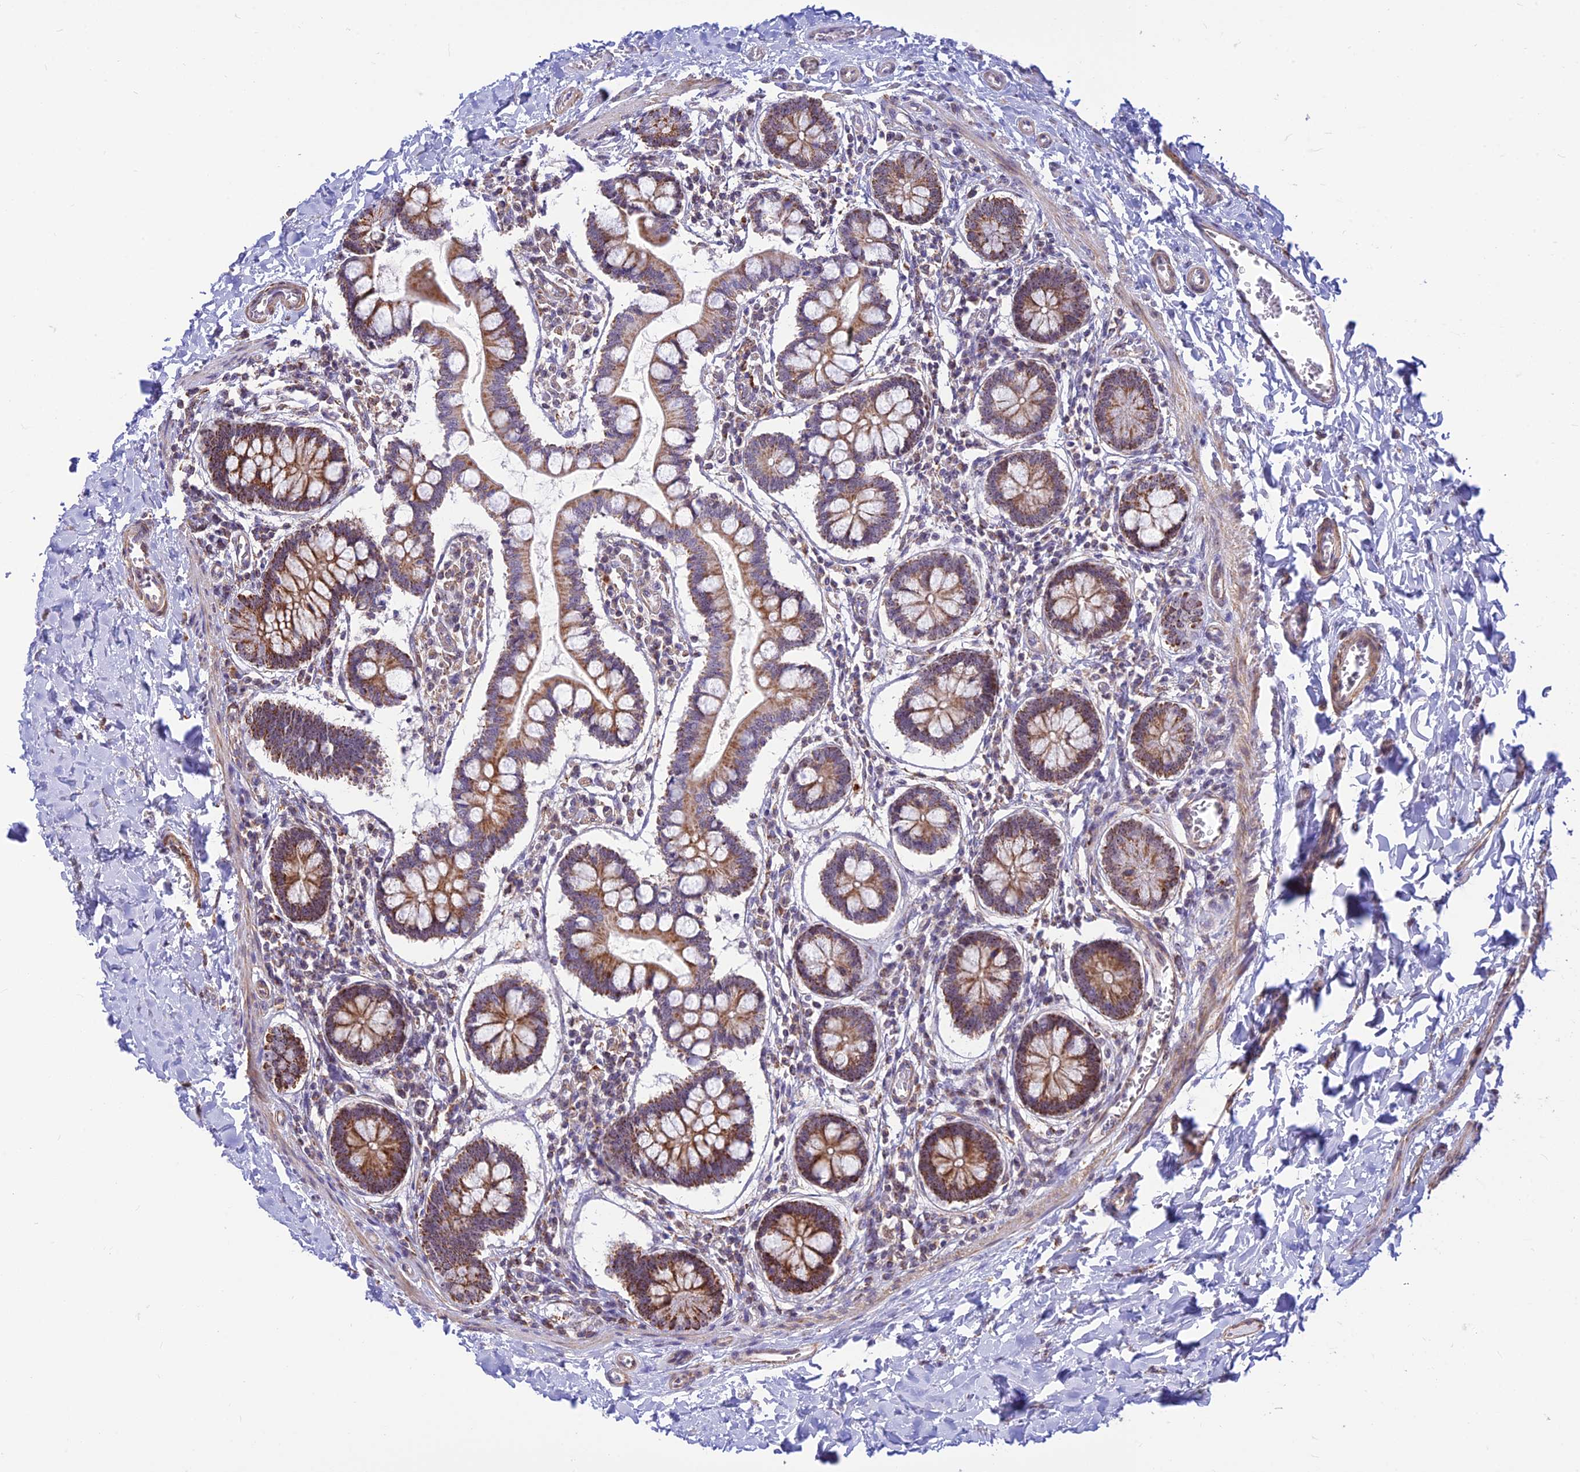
{"staining": {"intensity": "moderate", "quantity": ">75%", "location": "cytoplasmic/membranous,nuclear"}, "tissue": "small intestine", "cell_type": "Glandular cells", "image_type": "normal", "snomed": [{"axis": "morphology", "description": "Normal tissue, NOS"}, {"axis": "topography", "description": "Small intestine"}], "caption": "The immunohistochemical stain labels moderate cytoplasmic/membranous,nuclear staining in glandular cells of benign small intestine.", "gene": "POLR1G", "patient": {"sex": "male", "age": 52}}